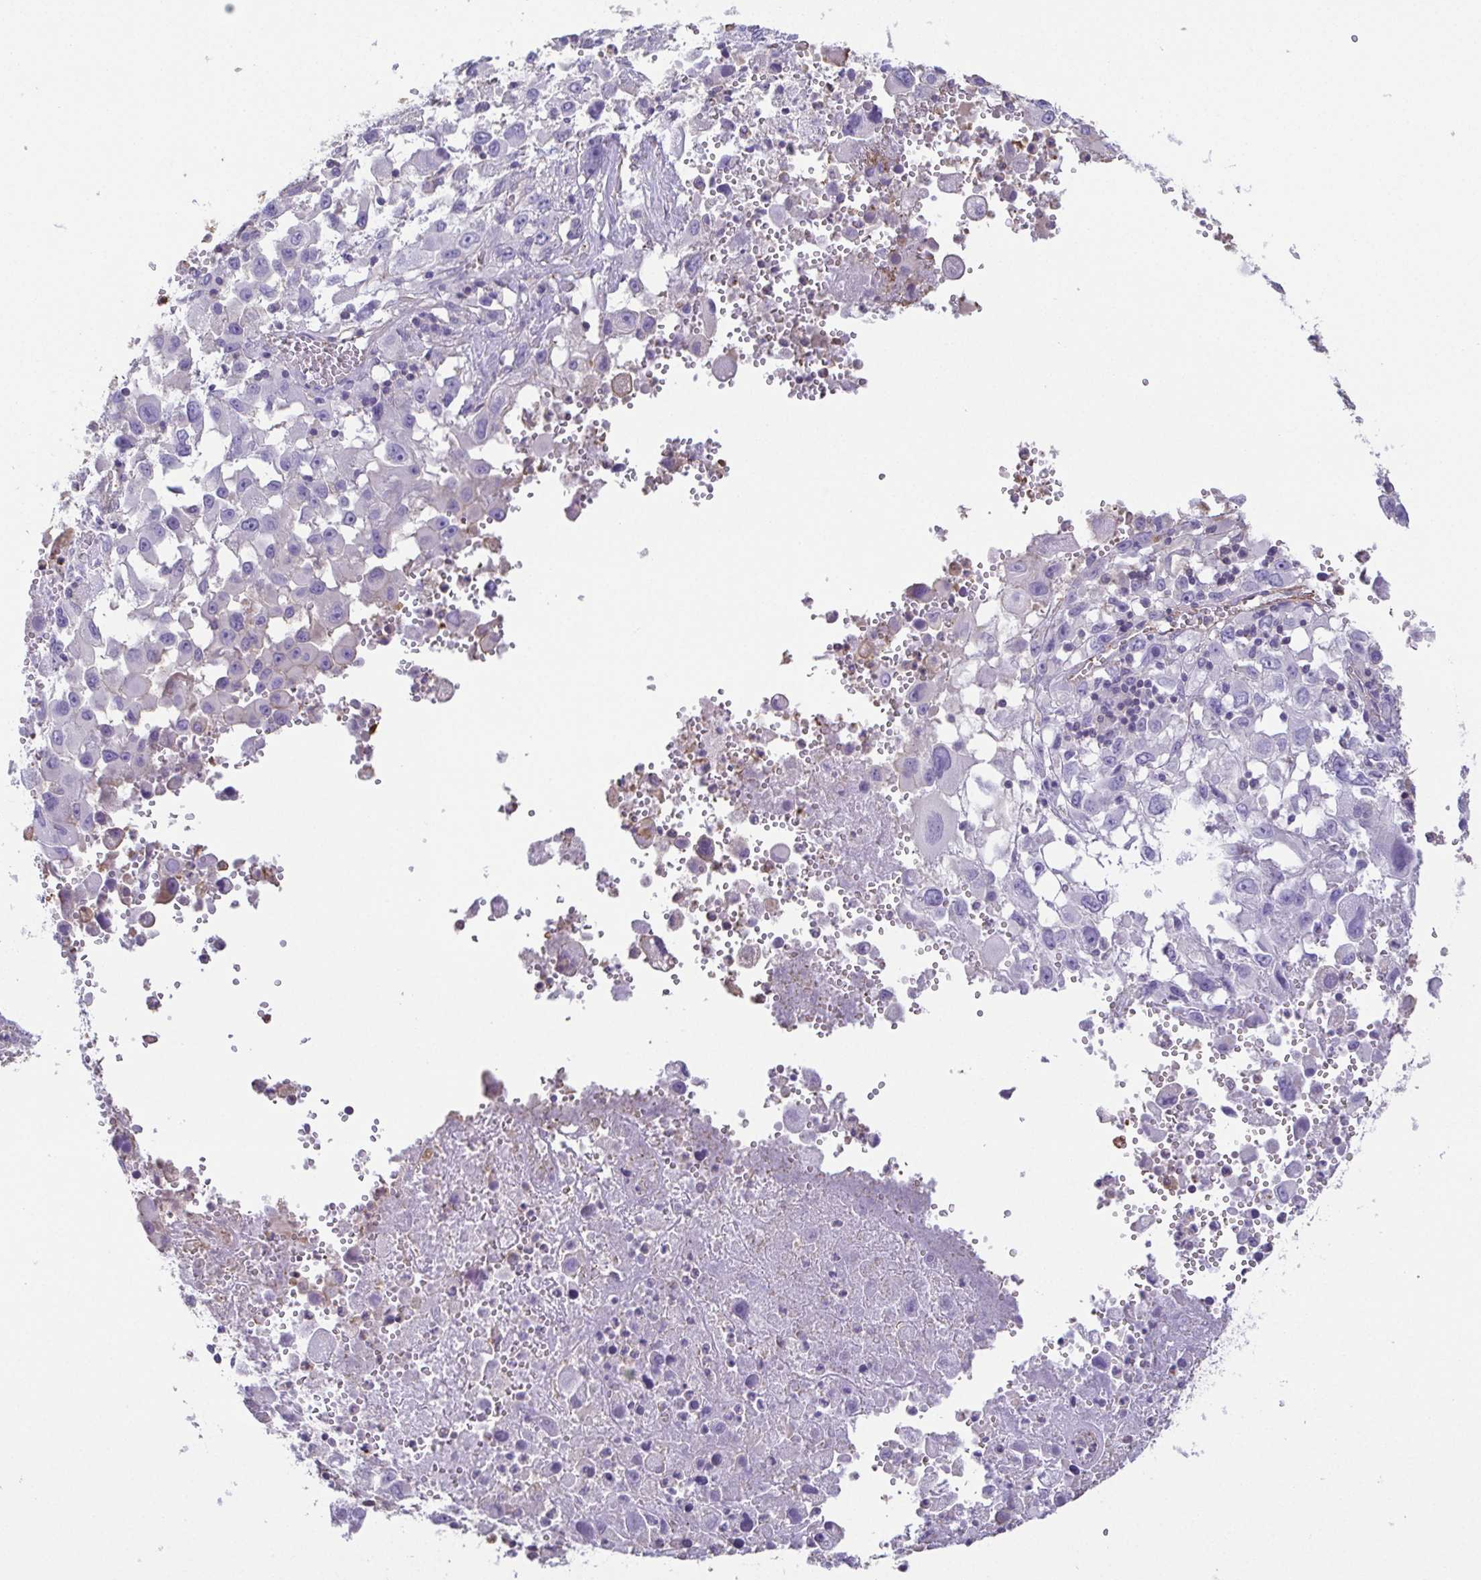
{"staining": {"intensity": "negative", "quantity": "none", "location": "none"}, "tissue": "melanoma", "cell_type": "Tumor cells", "image_type": "cancer", "snomed": [{"axis": "morphology", "description": "Malignant melanoma, Metastatic site"}, {"axis": "topography", "description": "Soft tissue"}], "caption": "High power microscopy micrograph of an IHC image of melanoma, revealing no significant staining in tumor cells. (DAB (3,3'-diaminobenzidine) immunohistochemistry with hematoxylin counter stain).", "gene": "MYL6", "patient": {"sex": "male", "age": 50}}